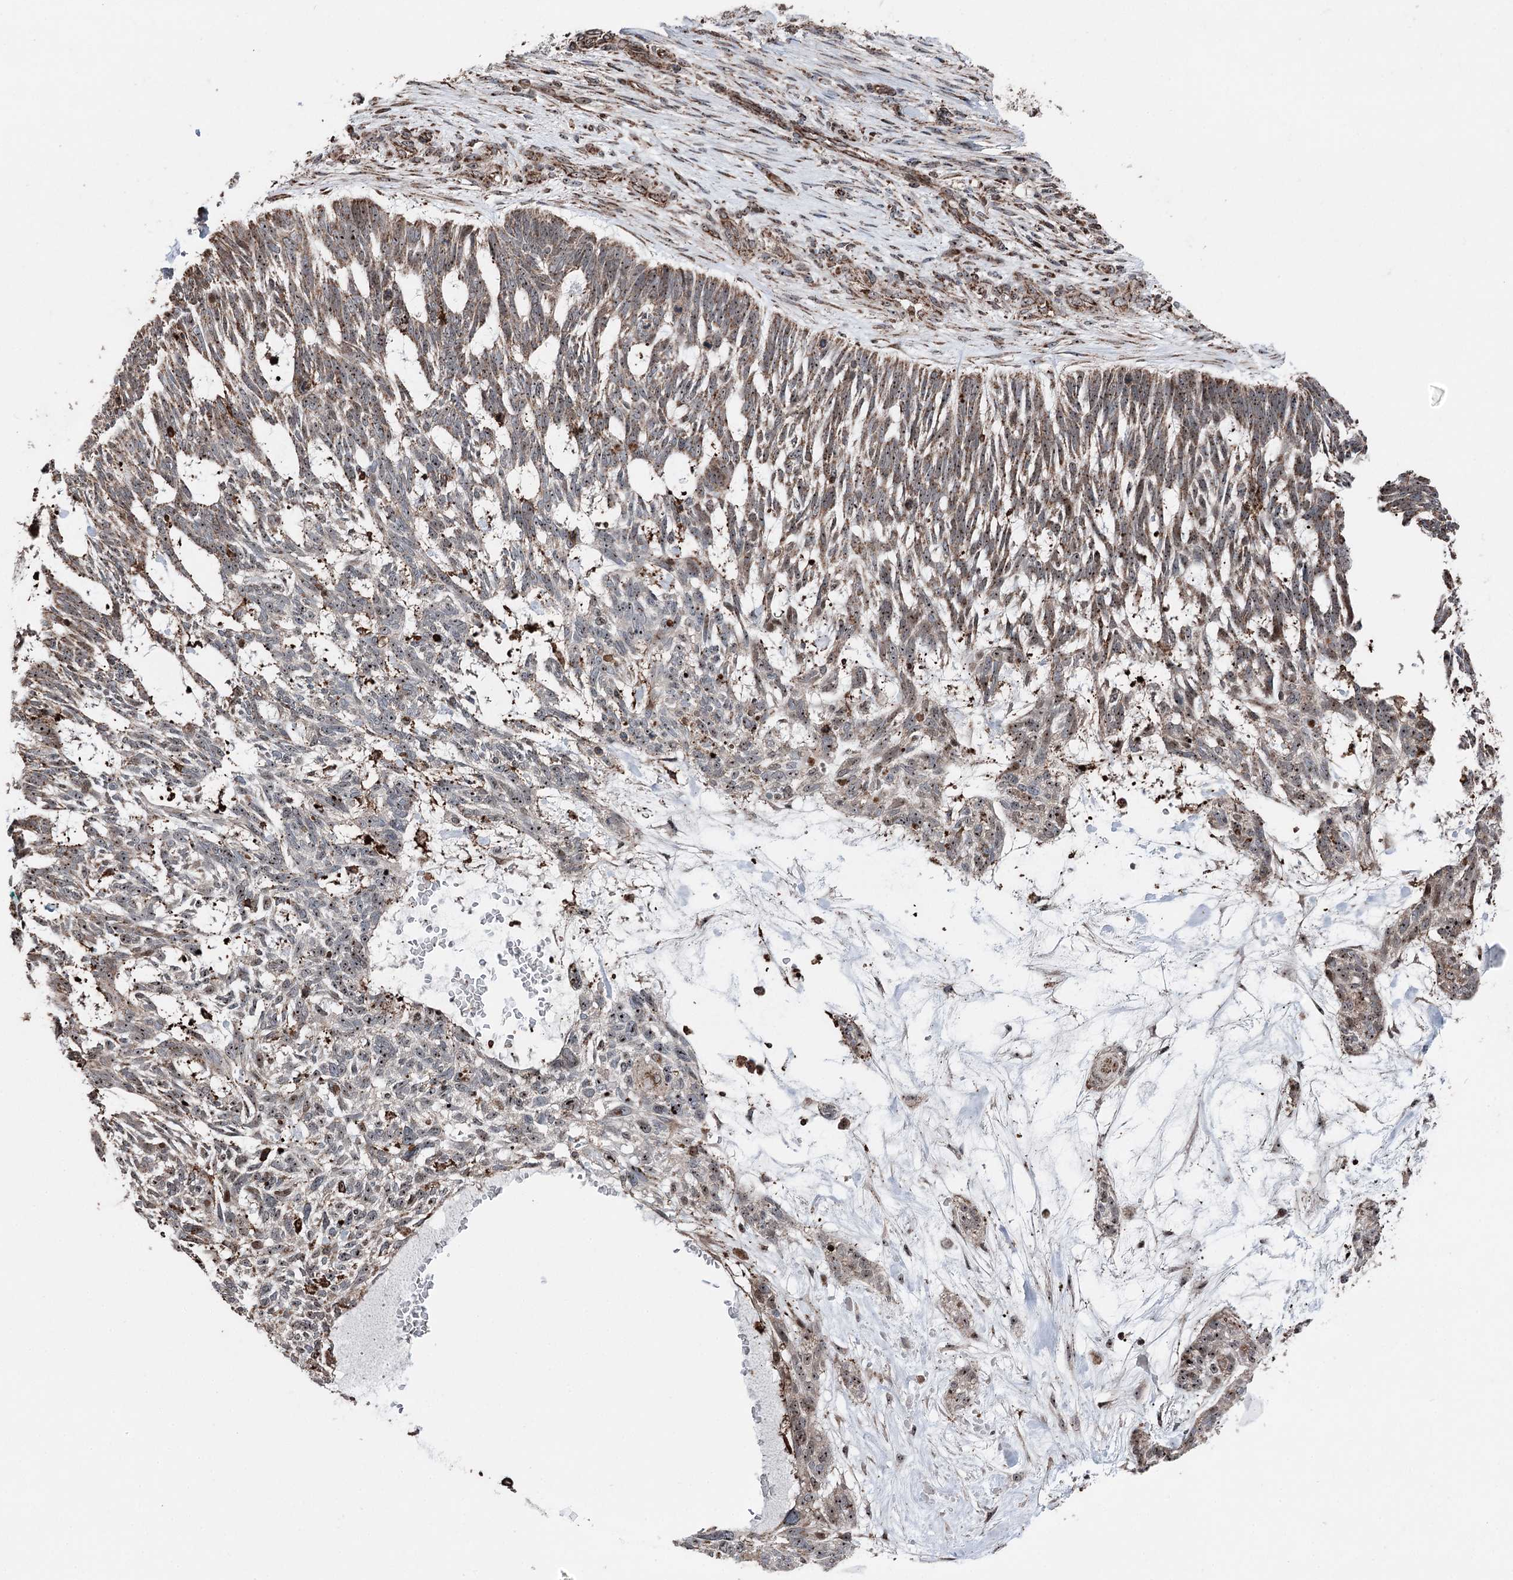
{"staining": {"intensity": "moderate", "quantity": ">75%", "location": "cytoplasmic/membranous,nuclear"}, "tissue": "skin cancer", "cell_type": "Tumor cells", "image_type": "cancer", "snomed": [{"axis": "morphology", "description": "Basal cell carcinoma"}, {"axis": "topography", "description": "Skin"}], "caption": "Tumor cells reveal moderate cytoplasmic/membranous and nuclear expression in approximately >75% of cells in skin cancer (basal cell carcinoma).", "gene": "STEEP1", "patient": {"sex": "male", "age": 88}}